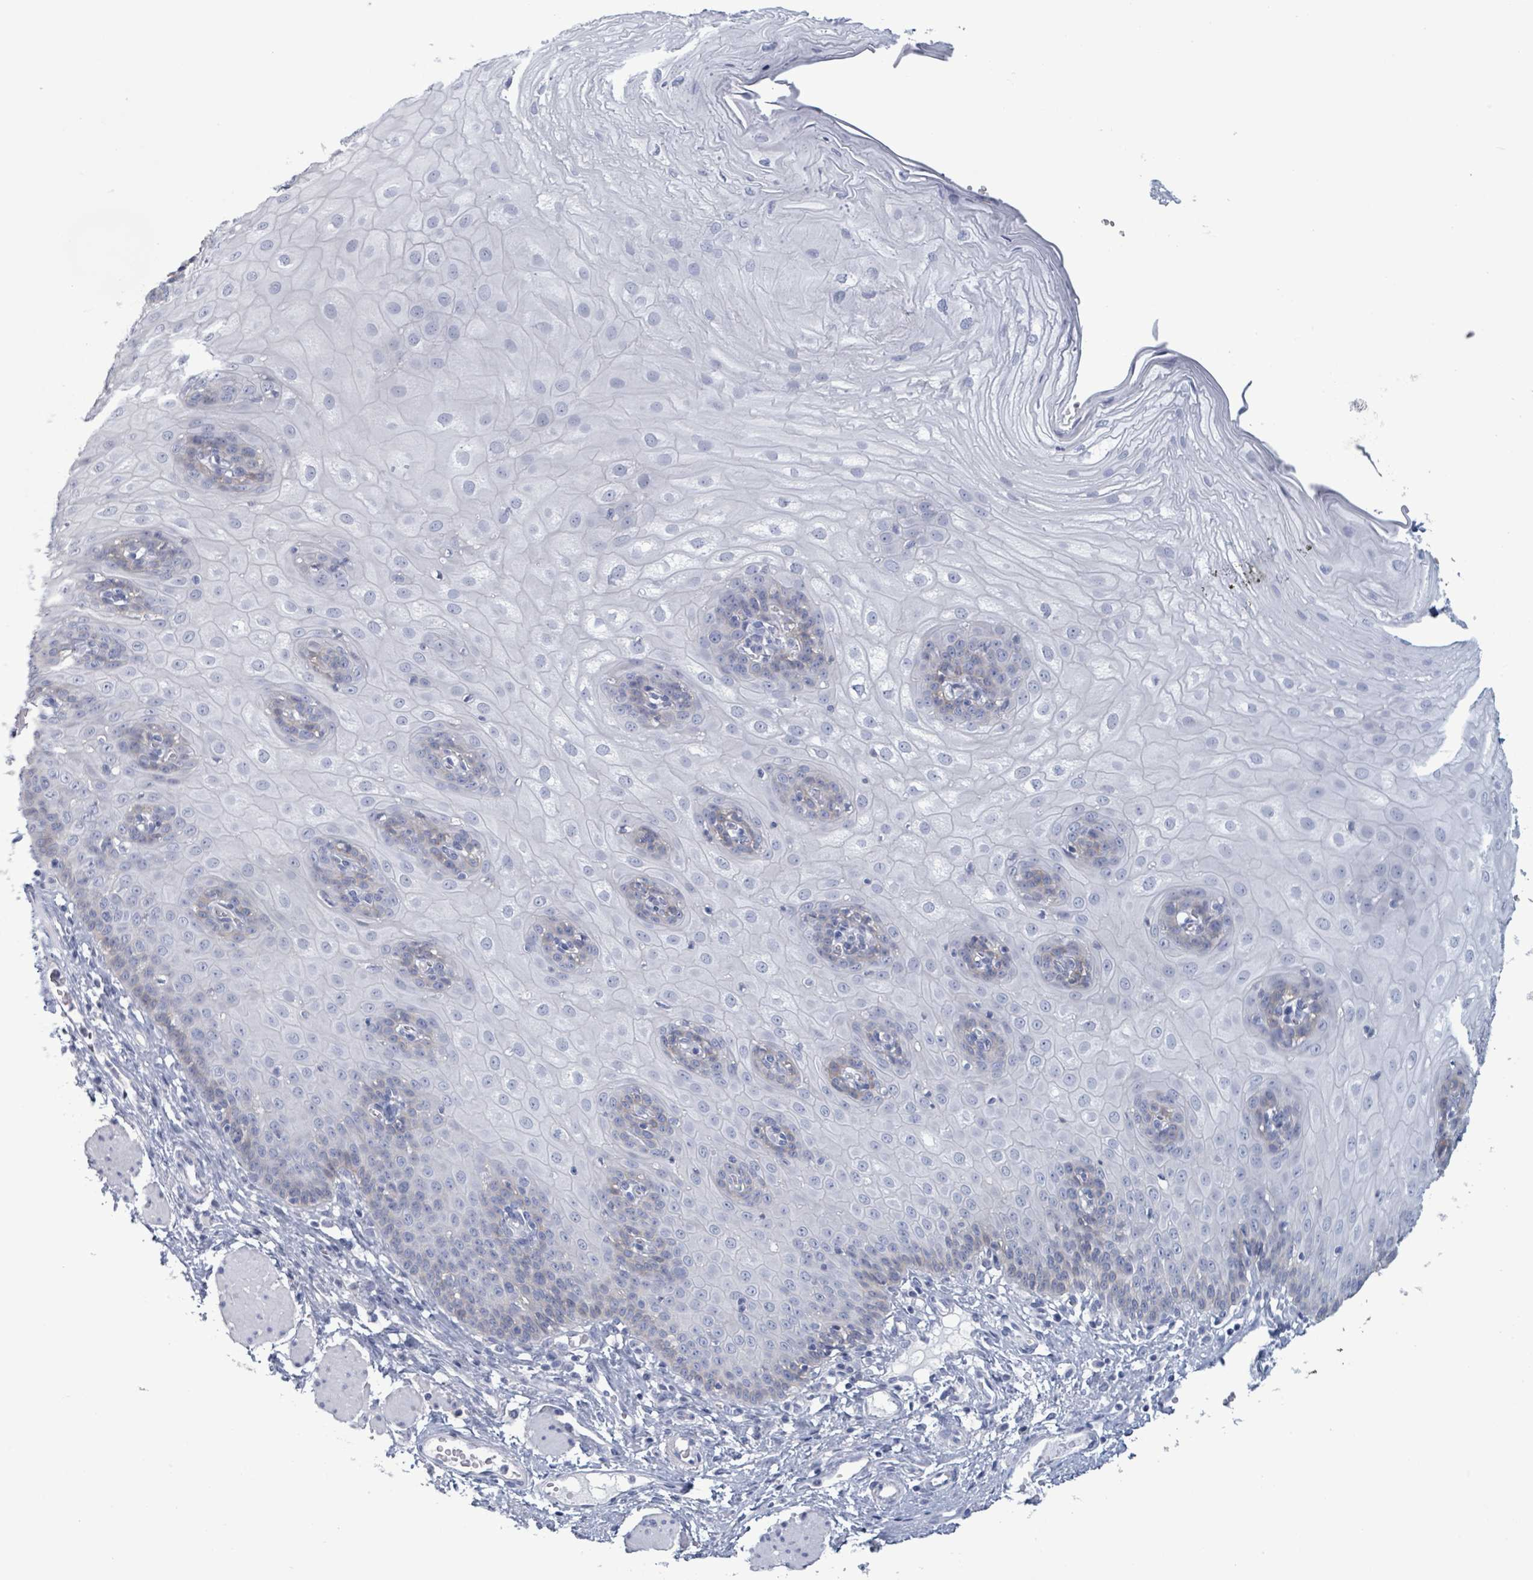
{"staining": {"intensity": "moderate", "quantity": "<25%", "location": "cytoplasmic/membranous"}, "tissue": "esophagus", "cell_type": "Squamous epithelial cells", "image_type": "normal", "snomed": [{"axis": "morphology", "description": "Normal tissue, NOS"}, {"axis": "topography", "description": "Esophagus"}], "caption": "Moderate cytoplasmic/membranous protein expression is present in approximately <25% of squamous epithelial cells in esophagus. (DAB (3,3'-diaminobenzidine) IHC with brightfield microscopy, high magnification).", "gene": "BSG", "patient": {"sex": "male", "age": 69}}